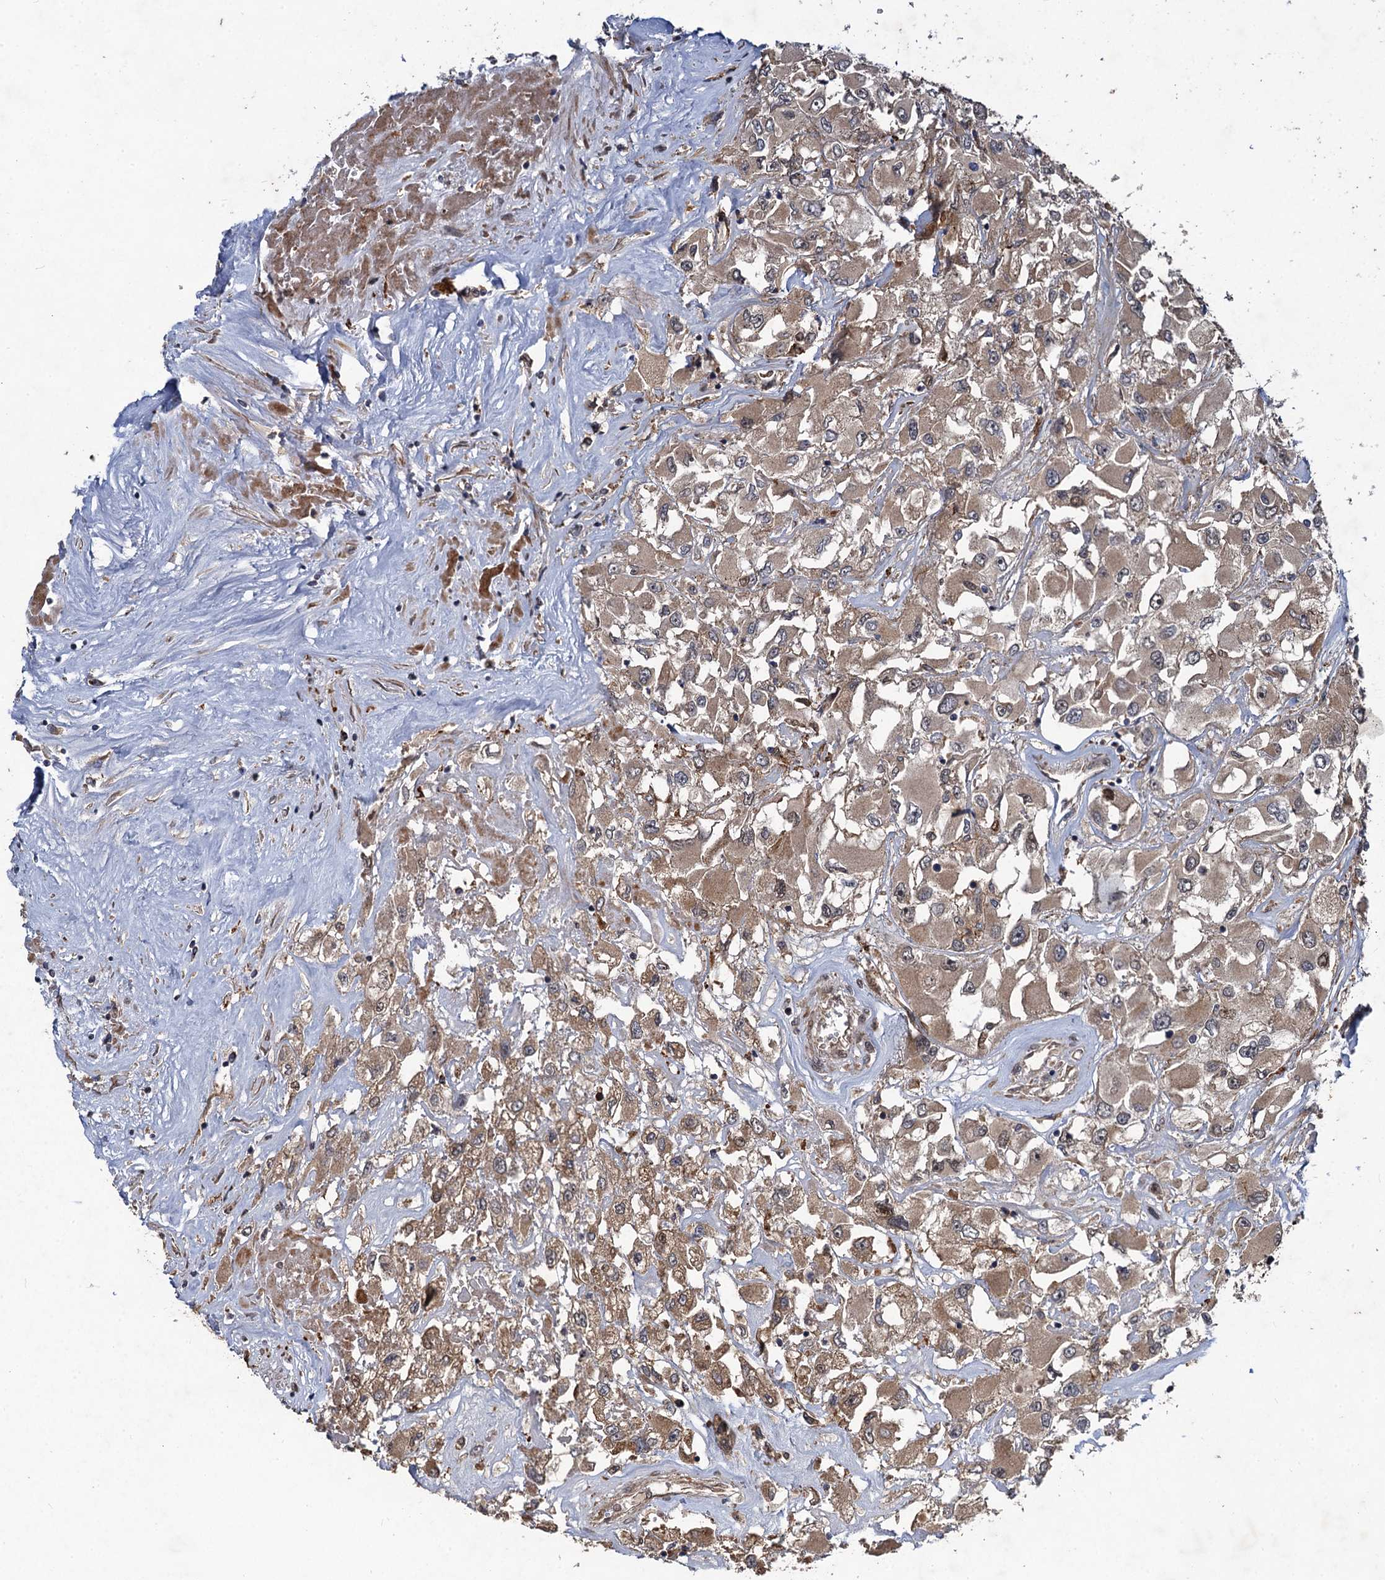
{"staining": {"intensity": "weak", "quantity": ">75%", "location": "cytoplasmic/membranous"}, "tissue": "renal cancer", "cell_type": "Tumor cells", "image_type": "cancer", "snomed": [{"axis": "morphology", "description": "Adenocarcinoma, NOS"}, {"axis": "topography", "description": "Kidney"}], "caption": "Renal cancer (adenocarcinoma) stained with a brown dye demonstrates weak cytoplasmic/membranous positive staining in about >75% of tumor cells.", "gene": "NUDT22", "patient": {"sex": "female", "age": 52}}